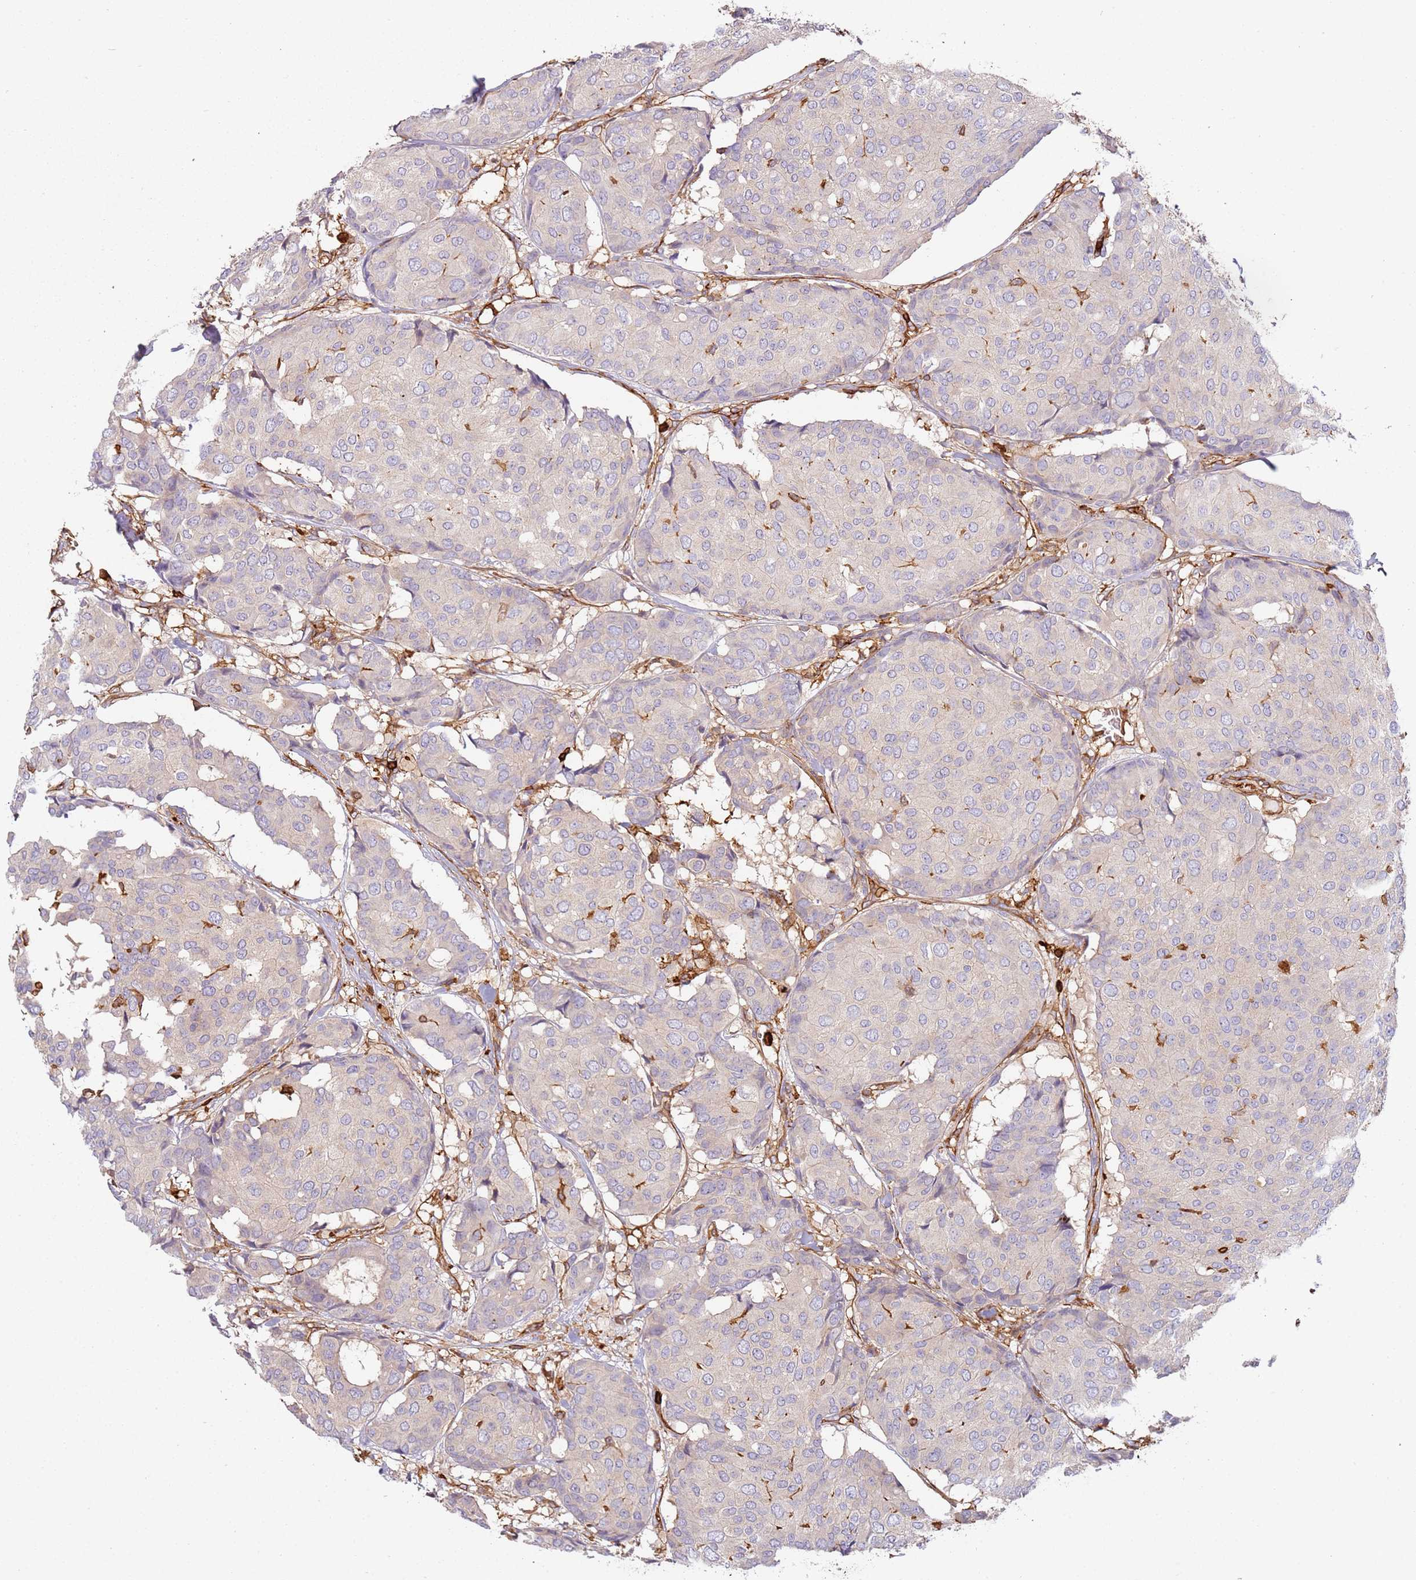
{"staining": {"intensity": "negative", "quantity": "none", "location": "none"}, "tissue": "breast cancer", "cell_type": "Tumor cells", "image_type": "cancer", "snomed": [{"axis": "morphology", "description": "Duct carcinoma"}, {"axis": "topography", "description": "Breast"}], "caption": "This is a image of immunohistochemistry (IHC) staining of breast cancer, which shows no positivity in tumor cells.", "gene": "OR6P1", "patient": {"sex": "female", "age": 75}}